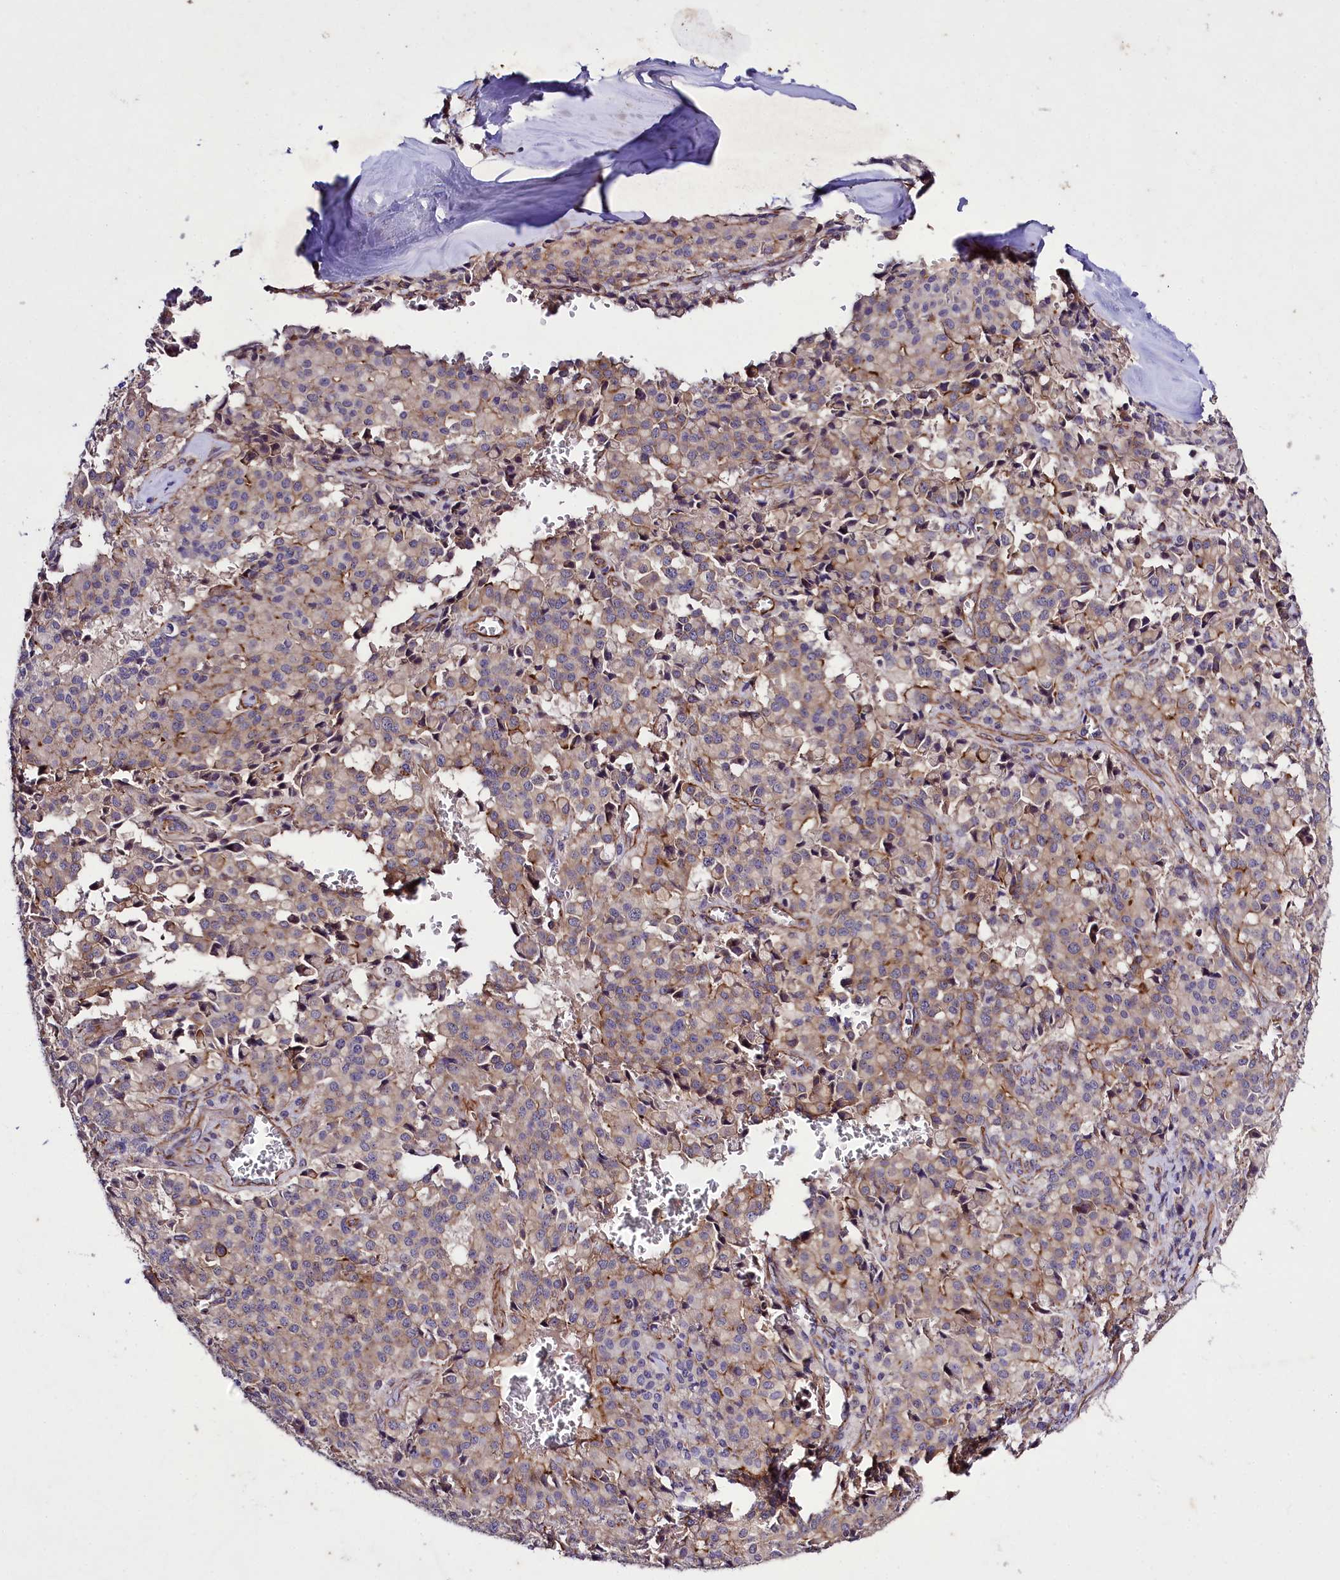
{"staining": {"intensity": "moderate", "quantity": "<25%", "location": "cytoplasmic/membranous"}, "tissue": "pancreatic cancer", "cell_type": "Tumor cells", "image_type": "cancer", "snomed": [{"axis": "morphology", "description": "Adenocarcinoma, NOS"}, {"axis": "topography", "description": "Pancreas"}], "caption": "A histopathology image of pancreatic cancer (adenocarcinoma) stained for a protein displays moderate cytoplasmic/membranous brown staining in tumor cells. The staining is performed using DAB (3,3'-diaminobenzidine) brown chromogen to label protein expression. The nuclei are counter-stained blue using hematoxylin.", "gene": "SLC7A1", "patient": {"sex": "male", "age": 65}}